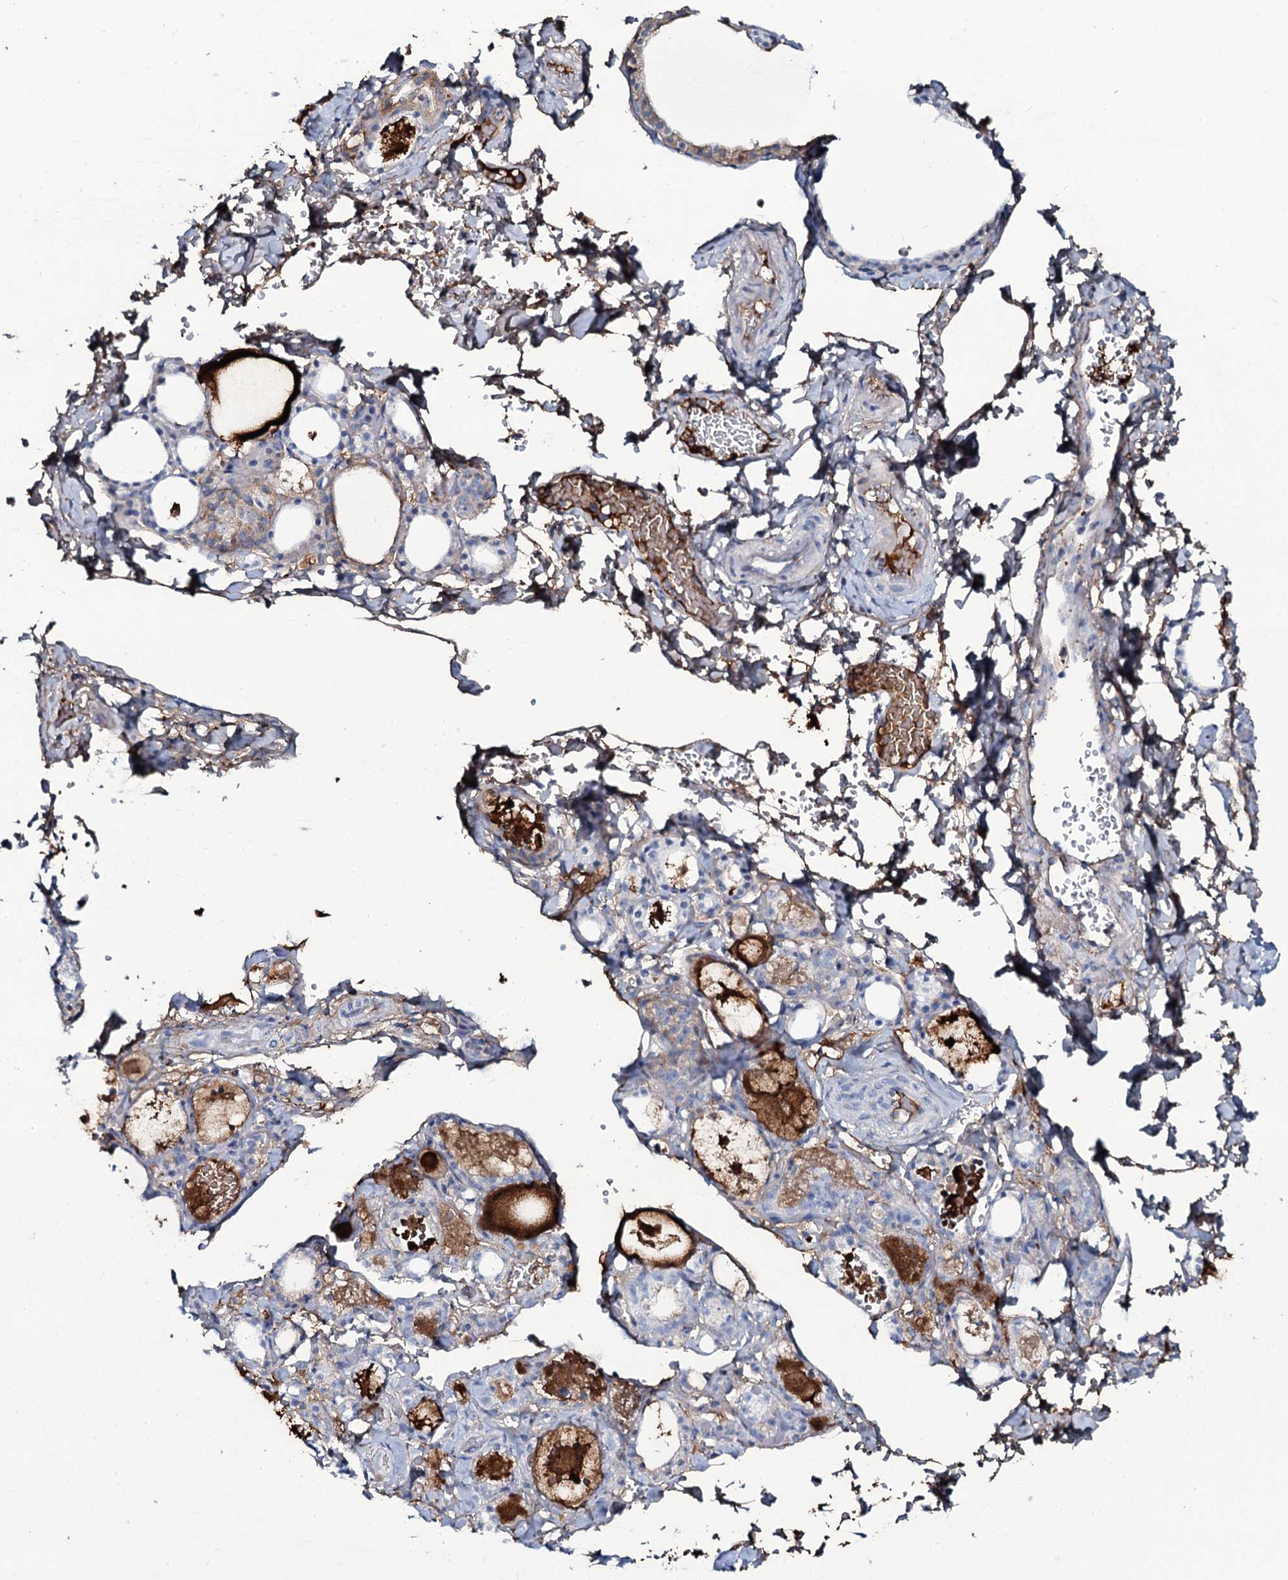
{"staining": {"intensity": "weak", "quantity": "<25%", "location": "cytoplasmic/membranous"}, "tissue": "thyroid gland", "cell_type": "Glandular cells", "image_type": "normal", "snomed": [{"axis": "morphology", "description": "Normal tissue, NOS"}, {"axis": "topography", "description": "Thyroid gland"}], "caption": "This is a histopathology image of immunohistochemistry staining of normal thyroid gland, which shows no positivity in glandular cells.", "gene": "EDN1", "patient": {"sex": "male", "age": 56}}